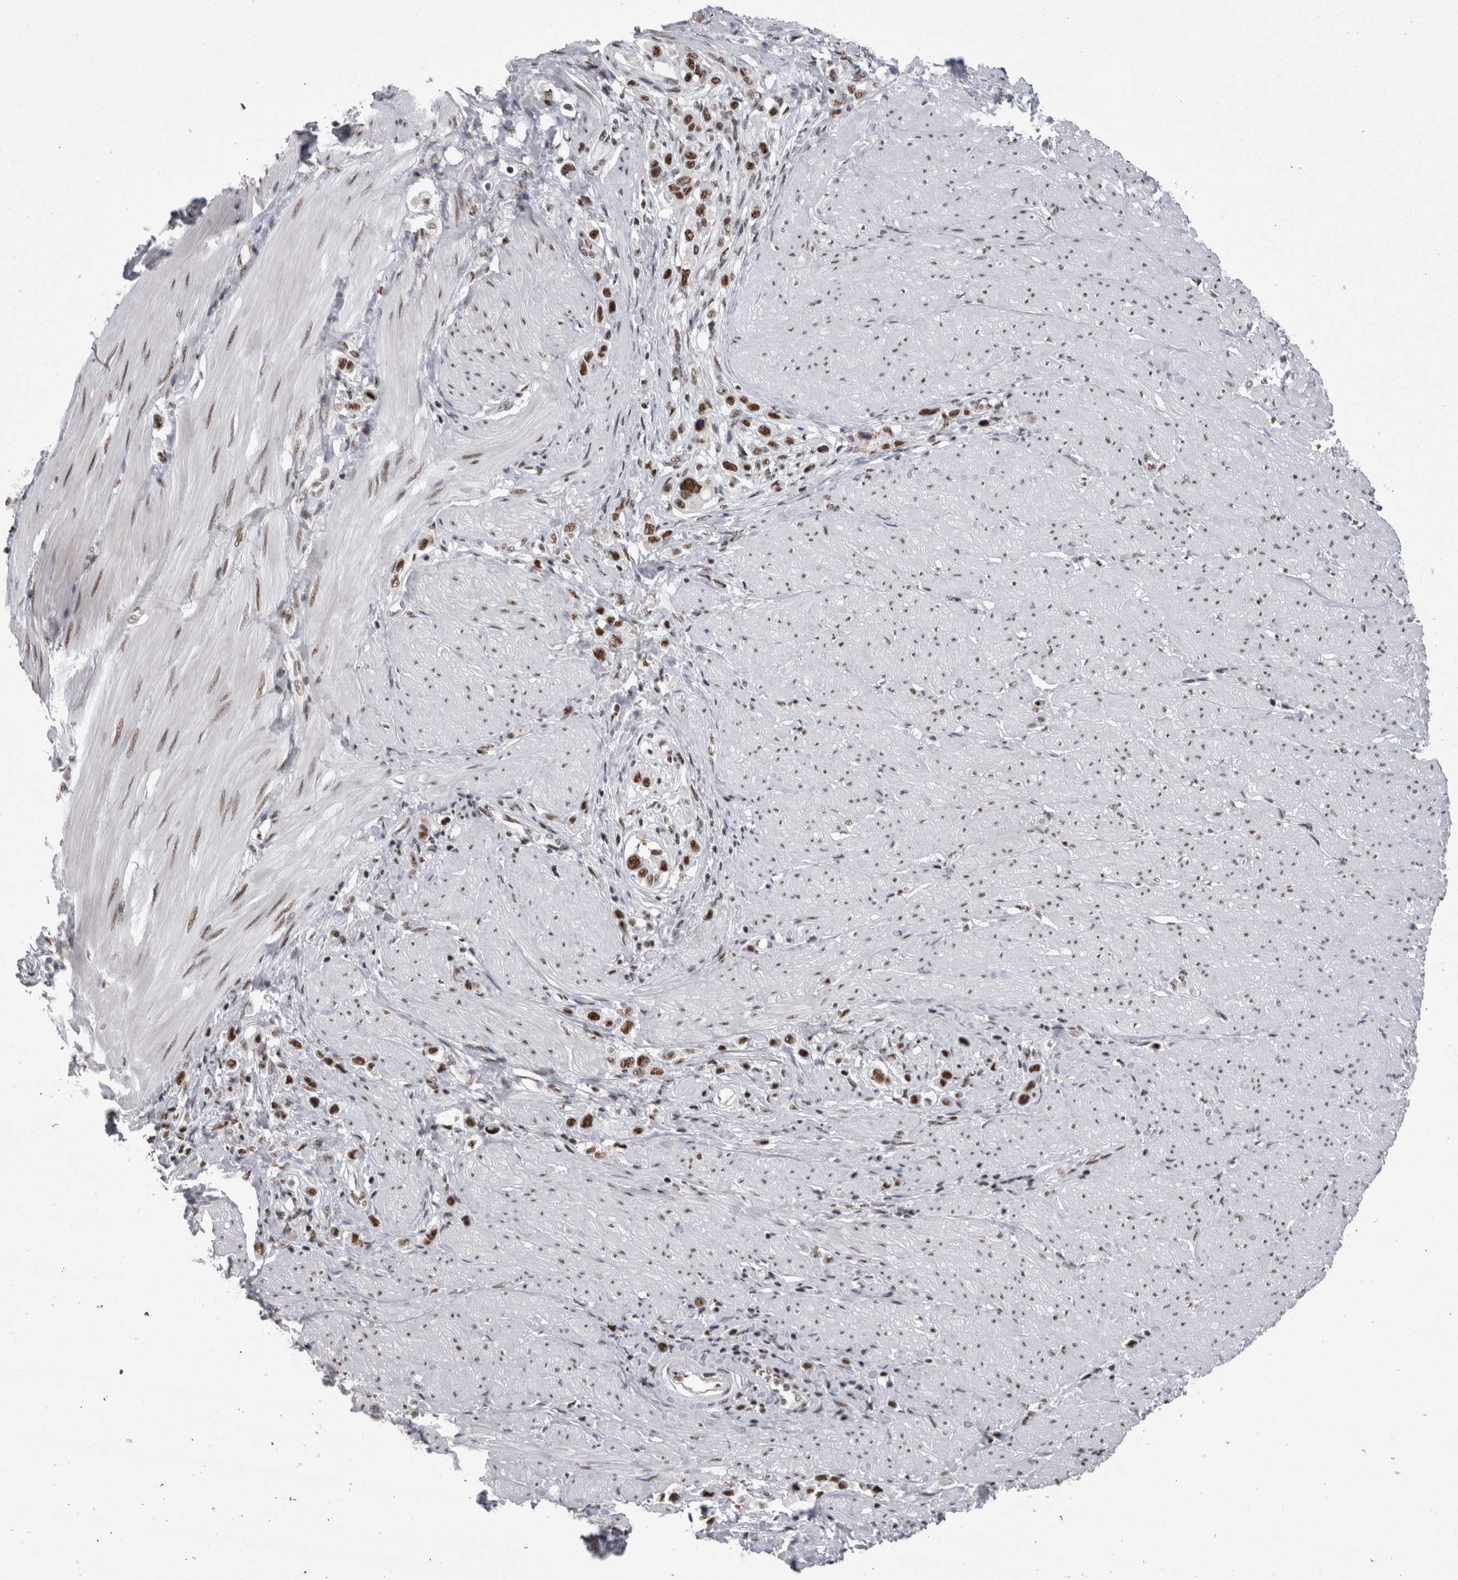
{"staining": {"intensity": "moderate", "quantity": ">75%", "location": "nuclear"}, "tissue": "stomach cancer", "cell_type": "Tumor cells", "image_type": "cancer", "snomed": [{"axis": "morphology", "description": "Adenocarcinoma, NOS"}, {"axis": "topography", "description": "Stomach"}], "caption": "Immunohistochemical staining of stomach cancer (adenocarcinoma) exhibits moderate nuclear protein expression in about >75% of tumor cells.", "gene": "SNRNP40", "patient": {"sex": "female", "age": 65}}